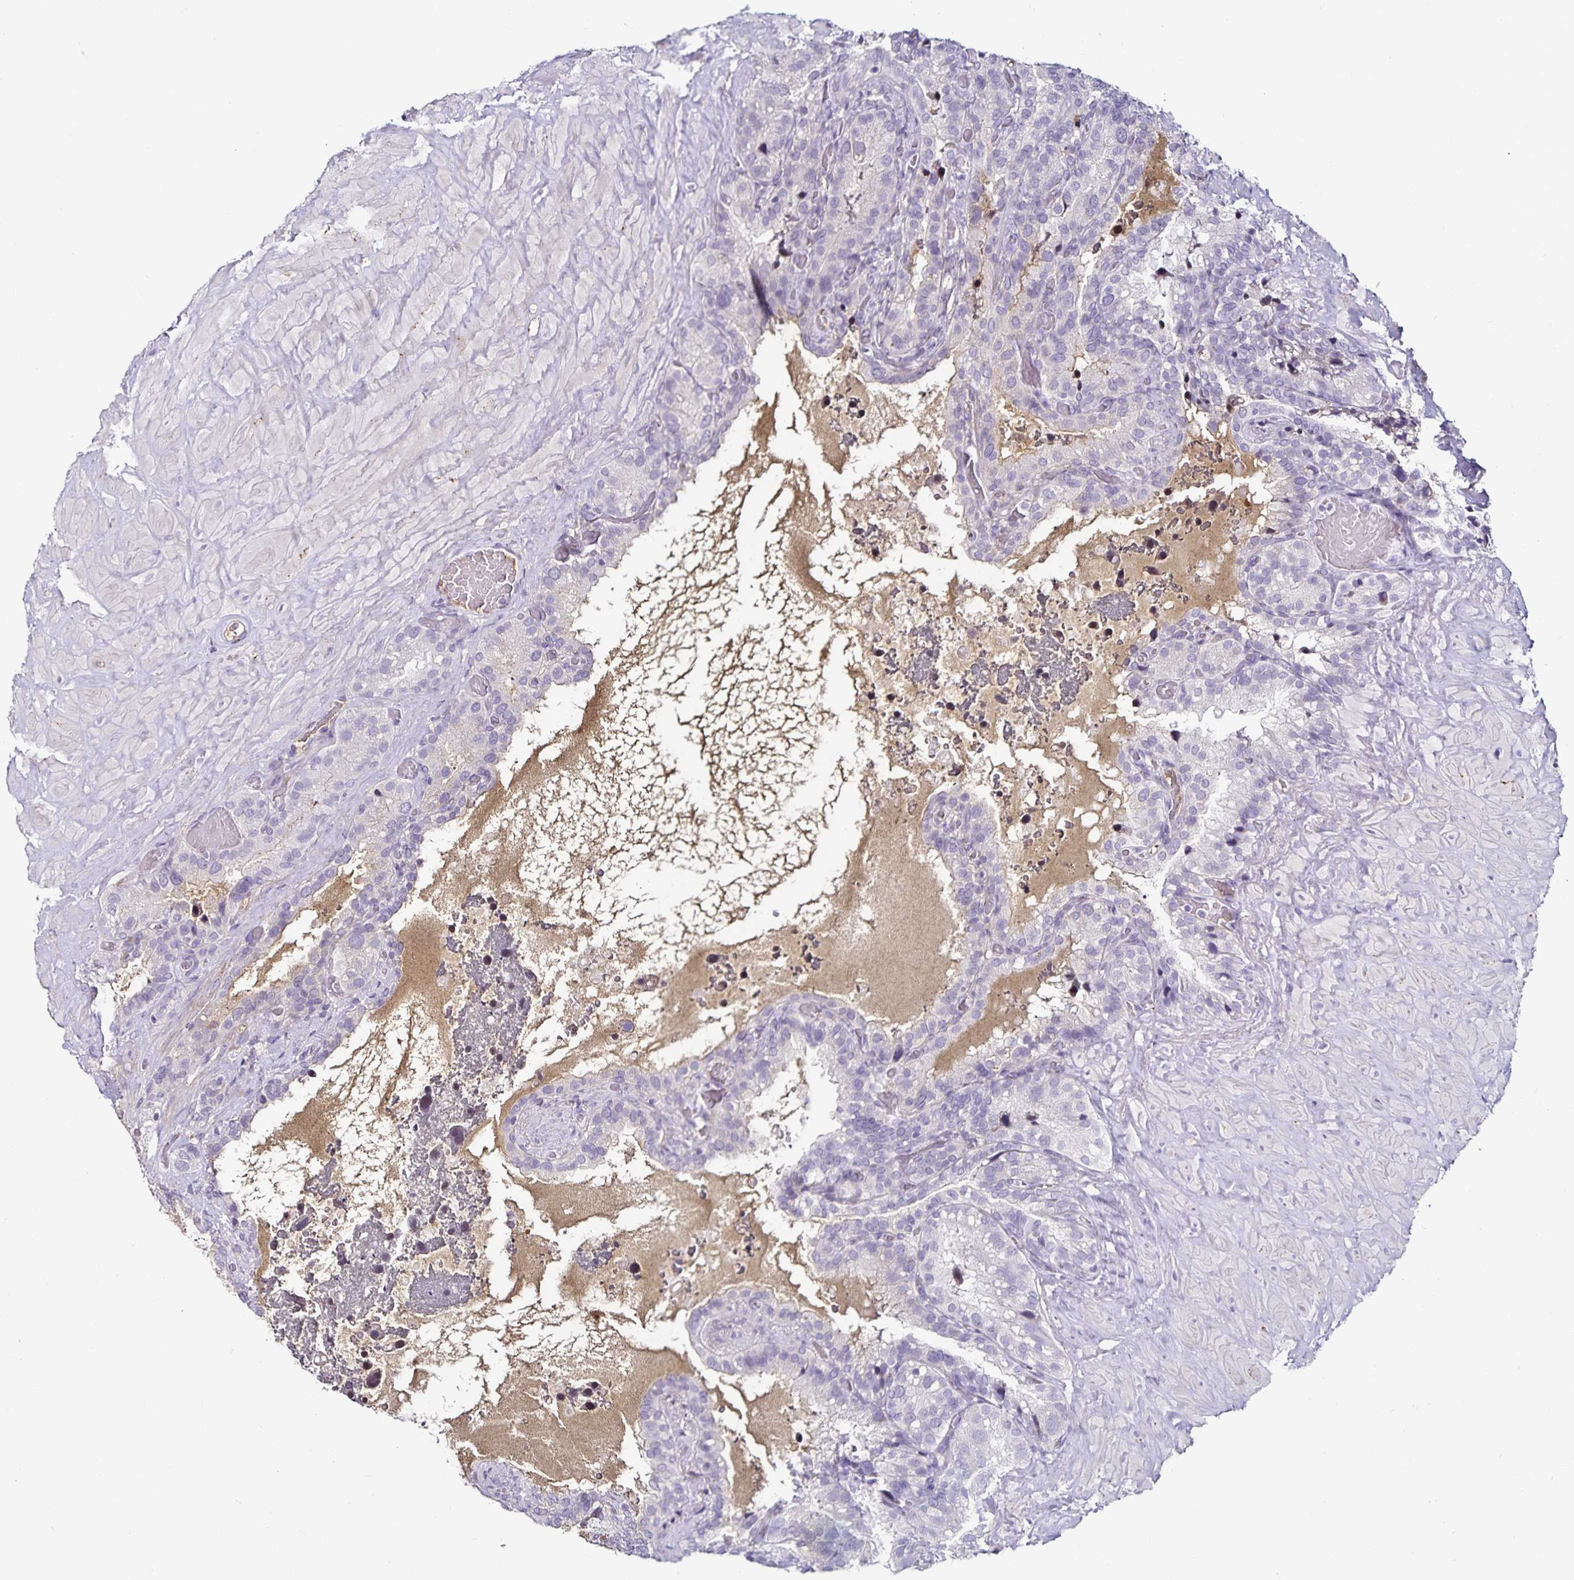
{"staining": {"intensity": "negative", "quantity": "none", "location": "none"}, "tissue": "seminal vesicle", "cell_type": "Glandular cells", "image_type": "normal", "snomed": [{"axis": "morphology", "description": "Normal tissue, NOS"}, {"axis": "topography", "description": "Seminal veicle"}], "caption": "Immunohistochemistry (IHC) micrograph of unremarkable seminal vesicle stained for a protein (brown), which reveals no positivity in glandular cells. Brightfield microscopy of immunohistochemistry stained with DAB (3,3'-diaminobenzidine) (brown) and hematoxylin (blue), captured at high magnification.", "gene": "TTR", "patient": {"sex": "male", "age": 60}}